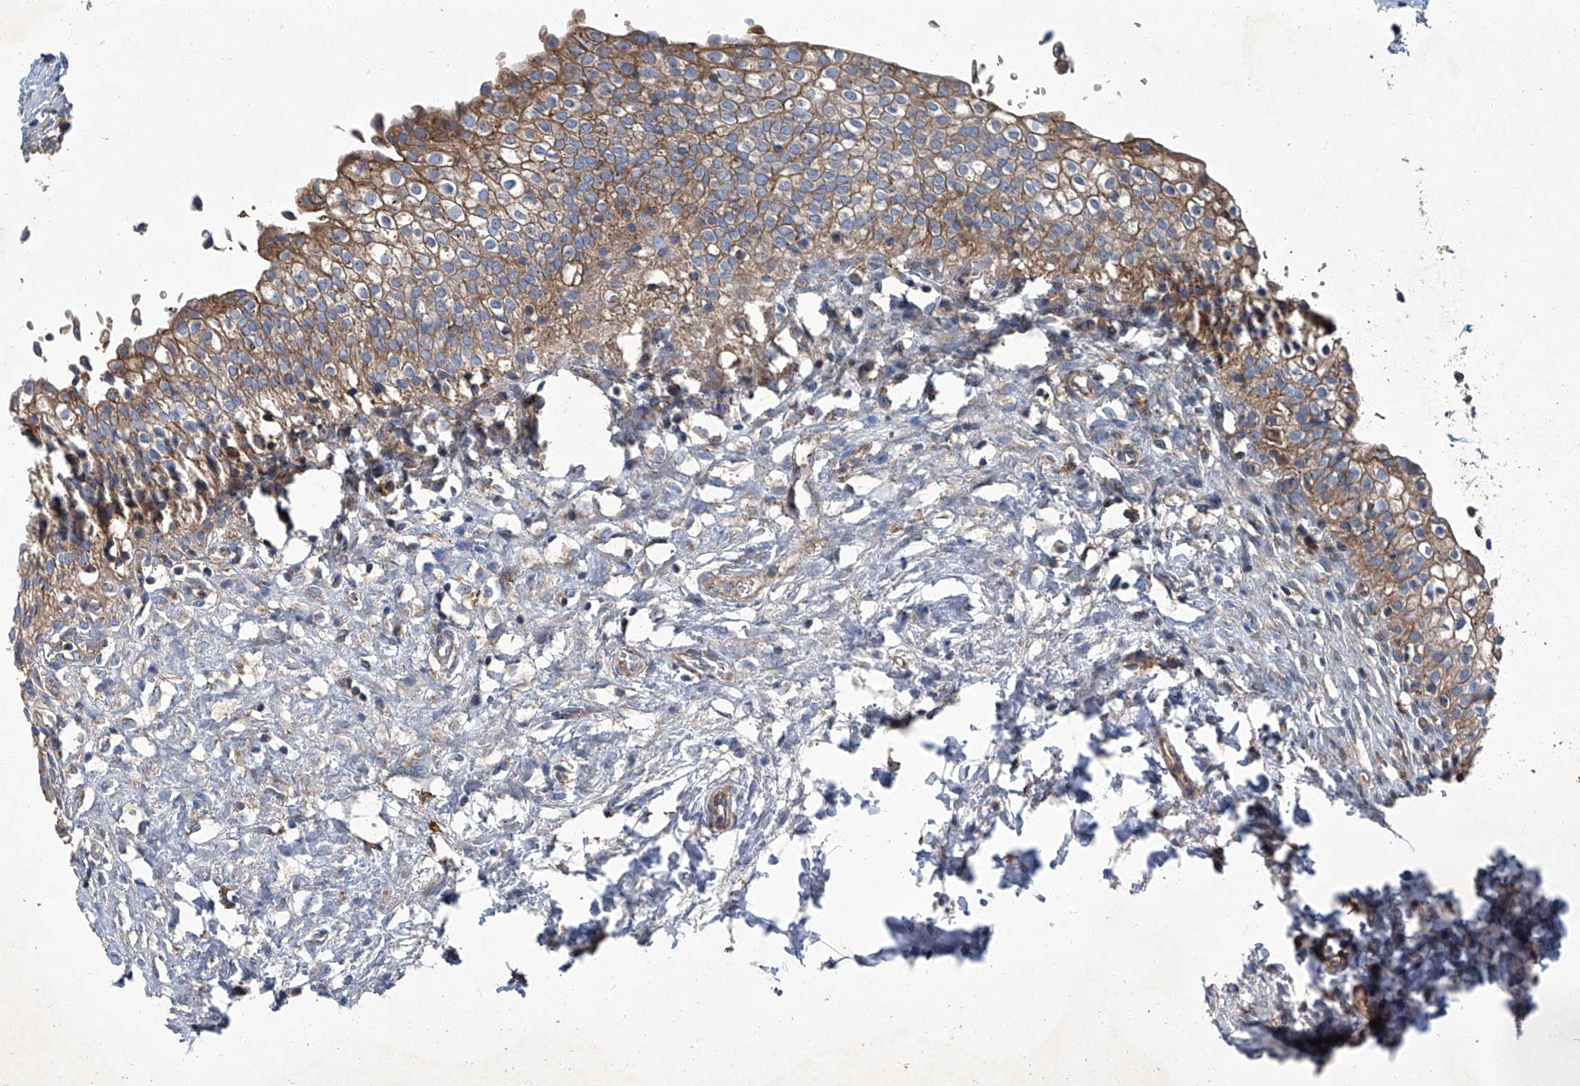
{"staining": {"intensity": "moderate", "quantity": ">75%", "location": "cytoplasmic/membranous"}, "tissue": "urinary bladder", "cell_type": "Urothelial cells", "image_type": "normal", "snomed": [{"axis": "morphology", "description": "Normal tissue, NOS"}, {"axis": "topography", "description": "Urinary bladder"}], "caption": "Urothelial cells show moderate cytoplasmic/membranous expression in approximately >75% of cells in normal urinary bladder.", "gene": "PIGH", "patient": {"sex": "male", "age": 55}}